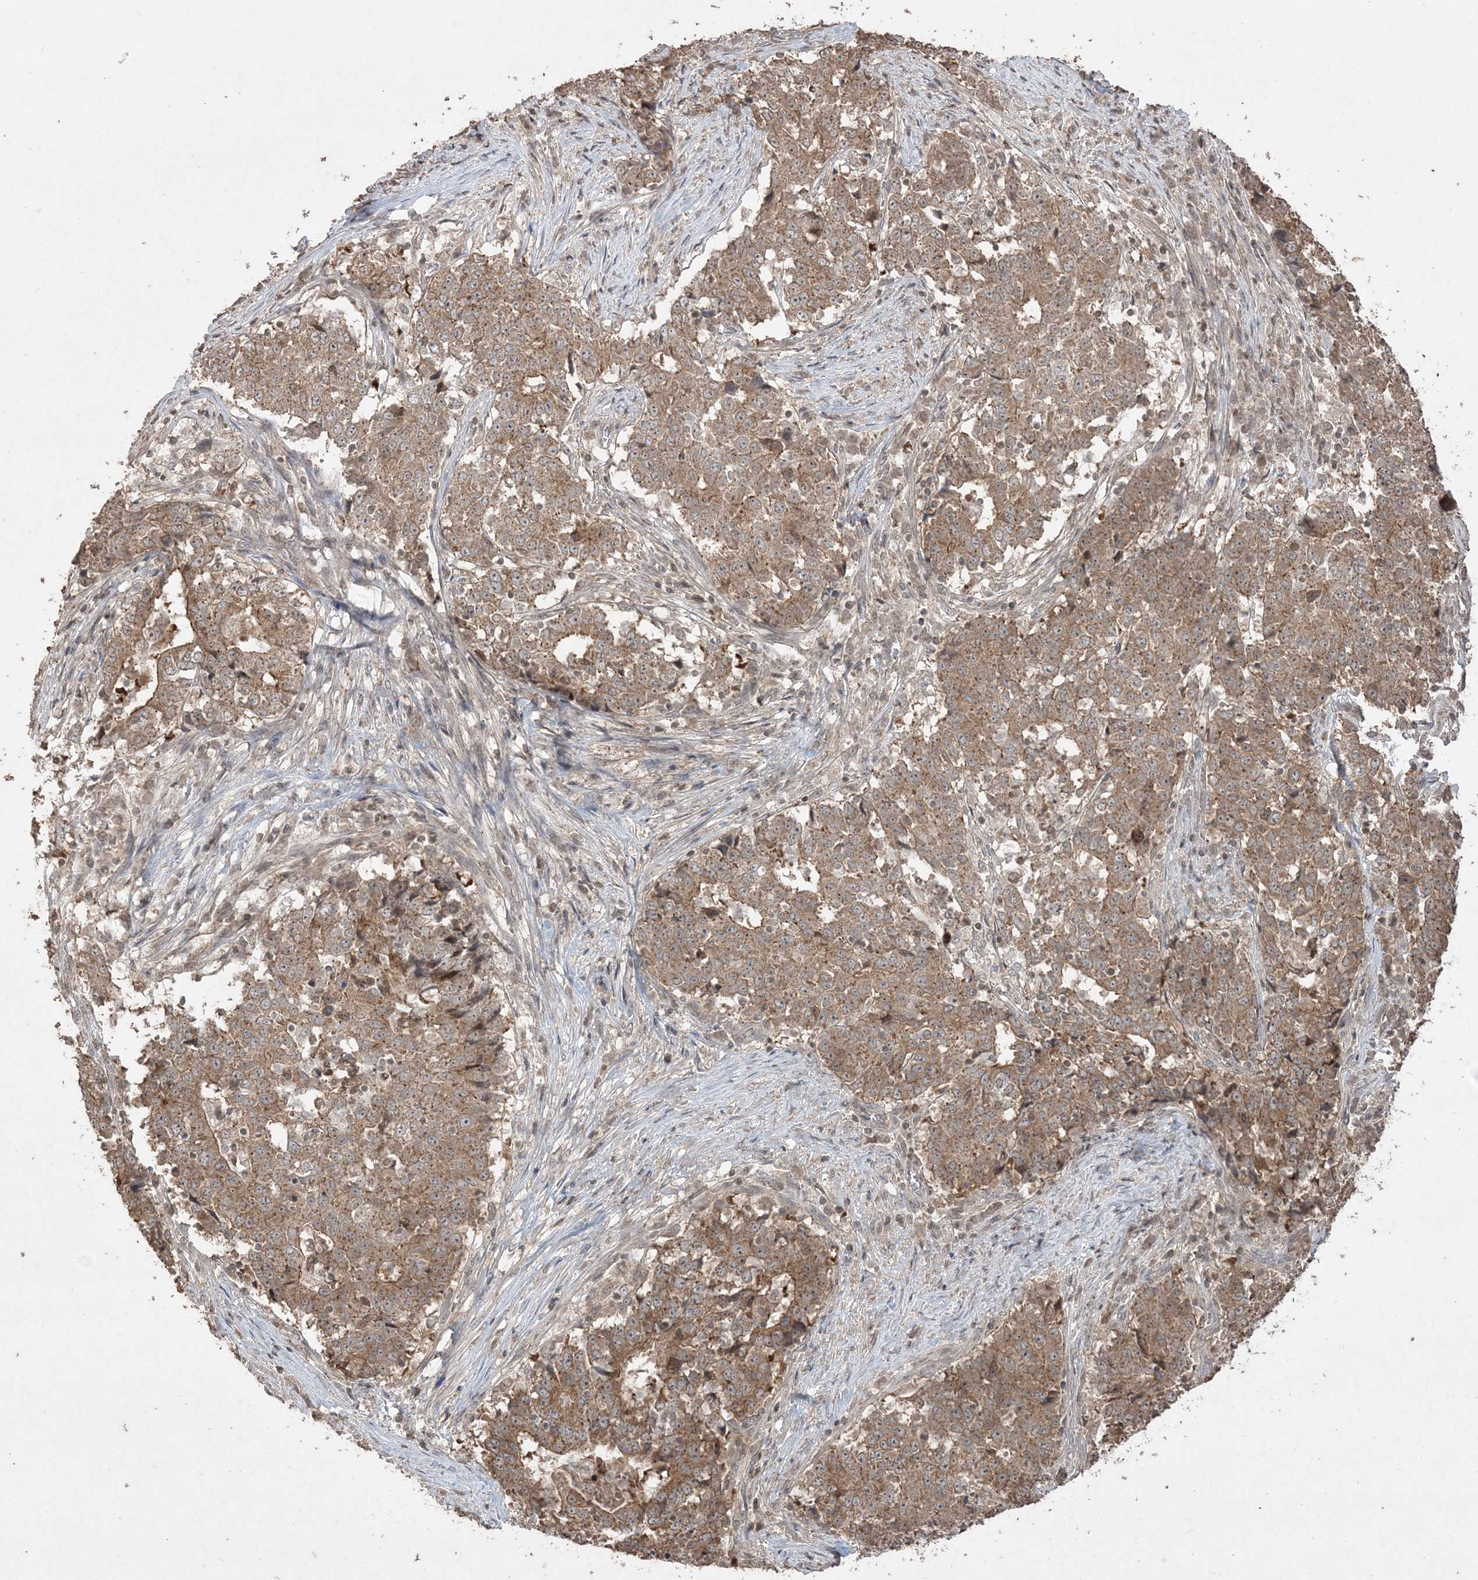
{"staining": {"intensity": "moderate", "quantity": ">75%", "location": "cytoplasmic/membranous"}, "tissue": "stomach cancer", "cell_type": "Tumor cells", "image_type": "cancer", "snomed": [{"axis": "morphology", "description": "Adenocarcinoma, NOS"}, {"axis": "topography", "description": "Stomach"}], "caption": "Protein staining exhibits moderate cytoplasmic/membranous expression in approximately >75% of tumor cells in stomach cancer.", "gene": "EHHADH", "patient": {"sex": "male", "age": 59}}